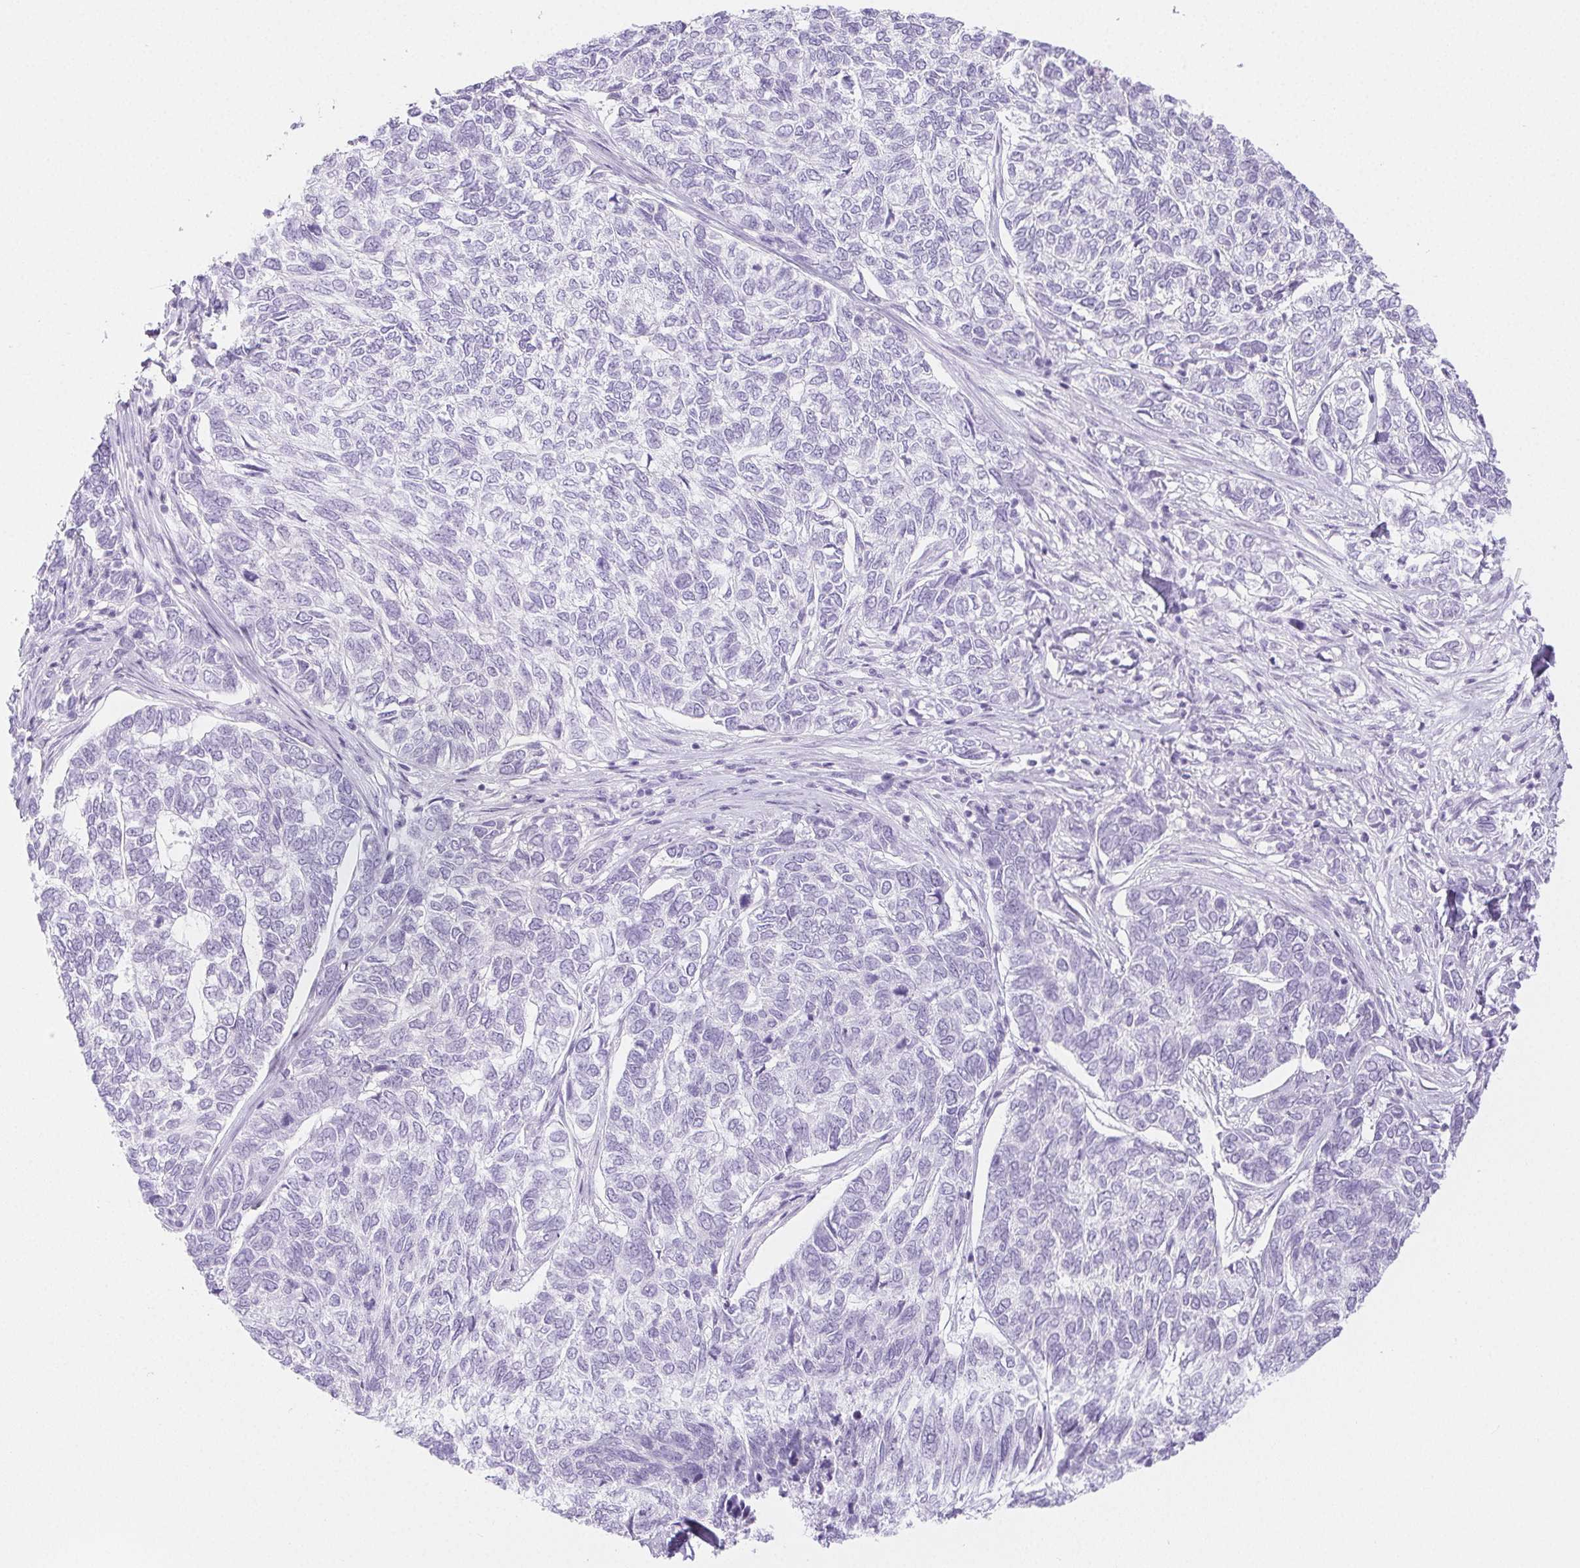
{"staining": {"intensity": "negative", "quantity": "none", "location": "none"}, "tissue": "skin cancer", "cell_type": "Tumor cells", "image_type": "cancer", "snomed": [{"axis": "morphology", "description": "Basal cell carcinoma"}, {"axis": "topography", "description": "Skin"}], "caption": "The immunohistochemistry (IHC) image has no significant positivity in tumor cells of skin cancer tissue. The staining is performed using DAB brown chromogen with nuclei counter-stained in using hematoxylin.", "gene": "PI3", "patient": {"sex": "female", "age": 65}}